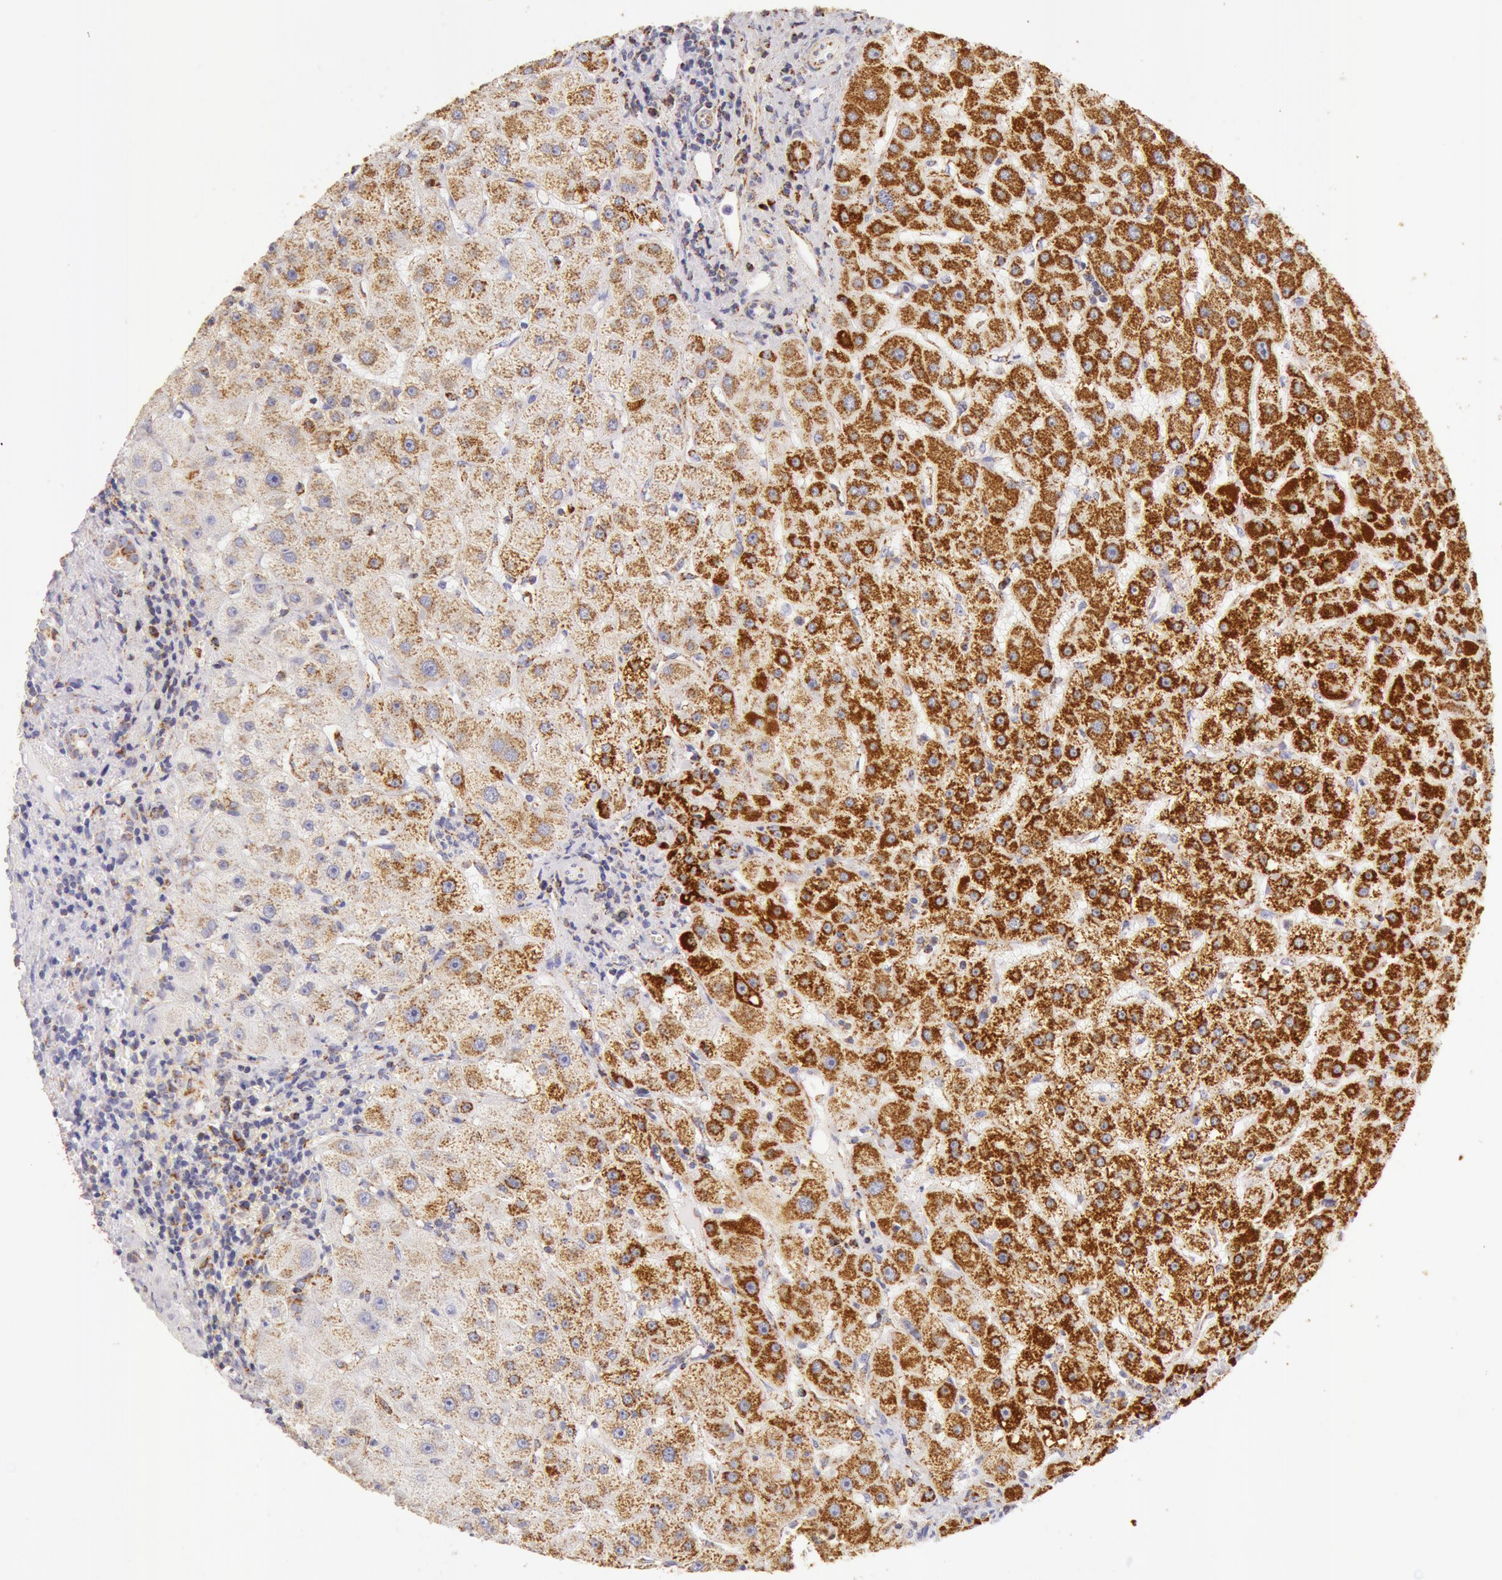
{"staining": {"intensity": "moderate", "quantity": "25%-75%", "location": "cytoplasmic/membranous"}, "tissue": "liver", "cell_type": "Cholangiocytes", "image_type": "normal", "snomed": [{"axis": "morphology", "description": "Normal tissue, NOS"}, {"axis": "topography", "description": "Liver"}], "caption": "This histopathology image demonstrates immunohistochemistry (IHC) staining of benign liver, with medium moderate cytoplasmic/membranous staining in approximately 25%-75% of cholangiocytes.", "gene": "ATP5F1B", "patient": {"sex": "female", "age": 79}}